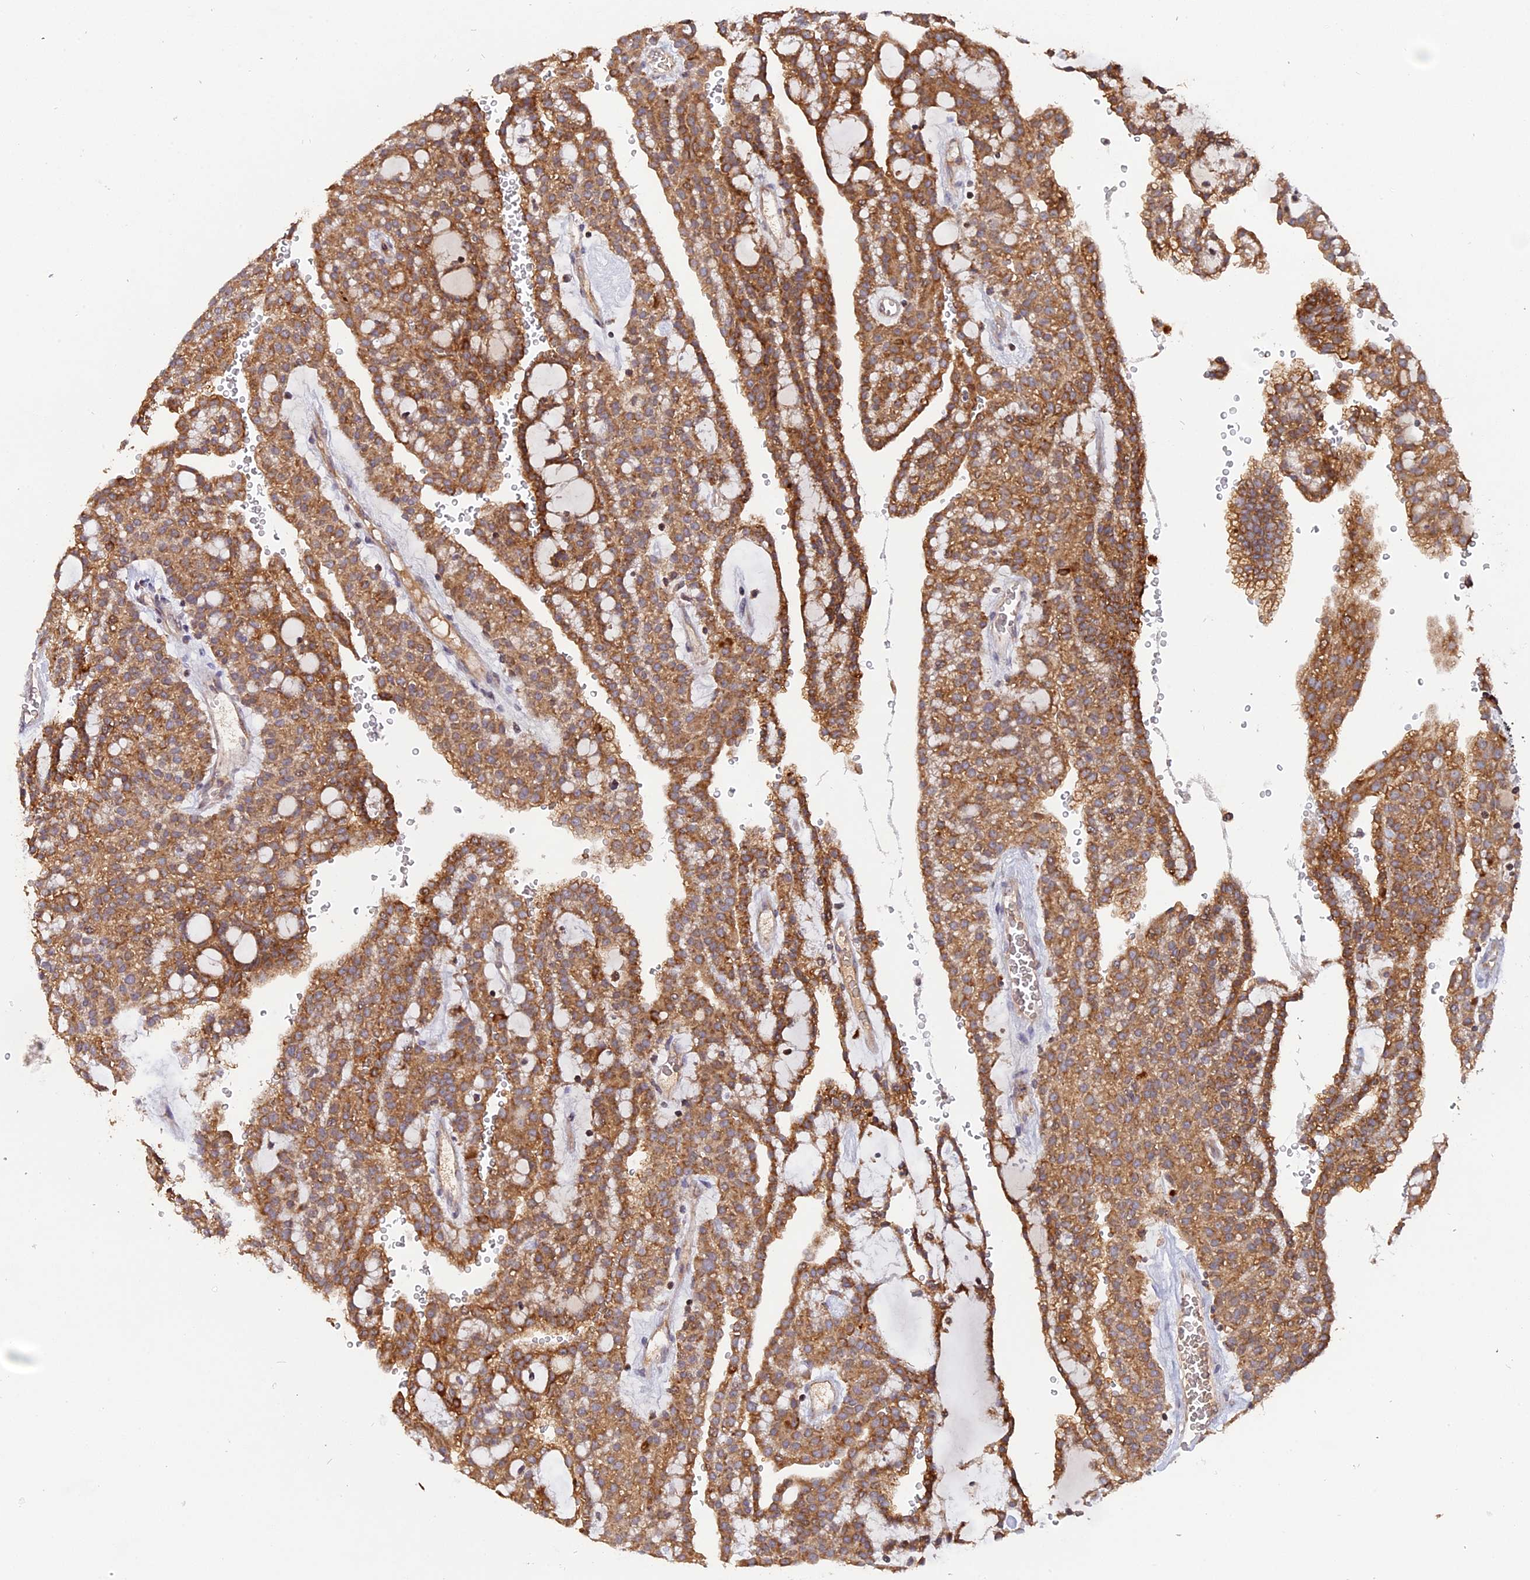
{"staining": {"intensity": "moderate", "quantity": ">75%", "location": "cytoplasmic/membranous"}, "tissue": "renal cancer", "cell_type": "Tumor cells", "image_type": "cancer", "snomed": [{"axis": "morphology", "description": "Adenocarcinoma, NOS"}, {"axis": "topography", "description": "Kidney"}], "caption": "Renal cancer stained with a brown dye demonstrates moderate cytoplasmic/membranous positive positivity in approximately >75% of tumor cells.", "gene": "MPV17L", "patient": {"sex": "male", "age": 63}}